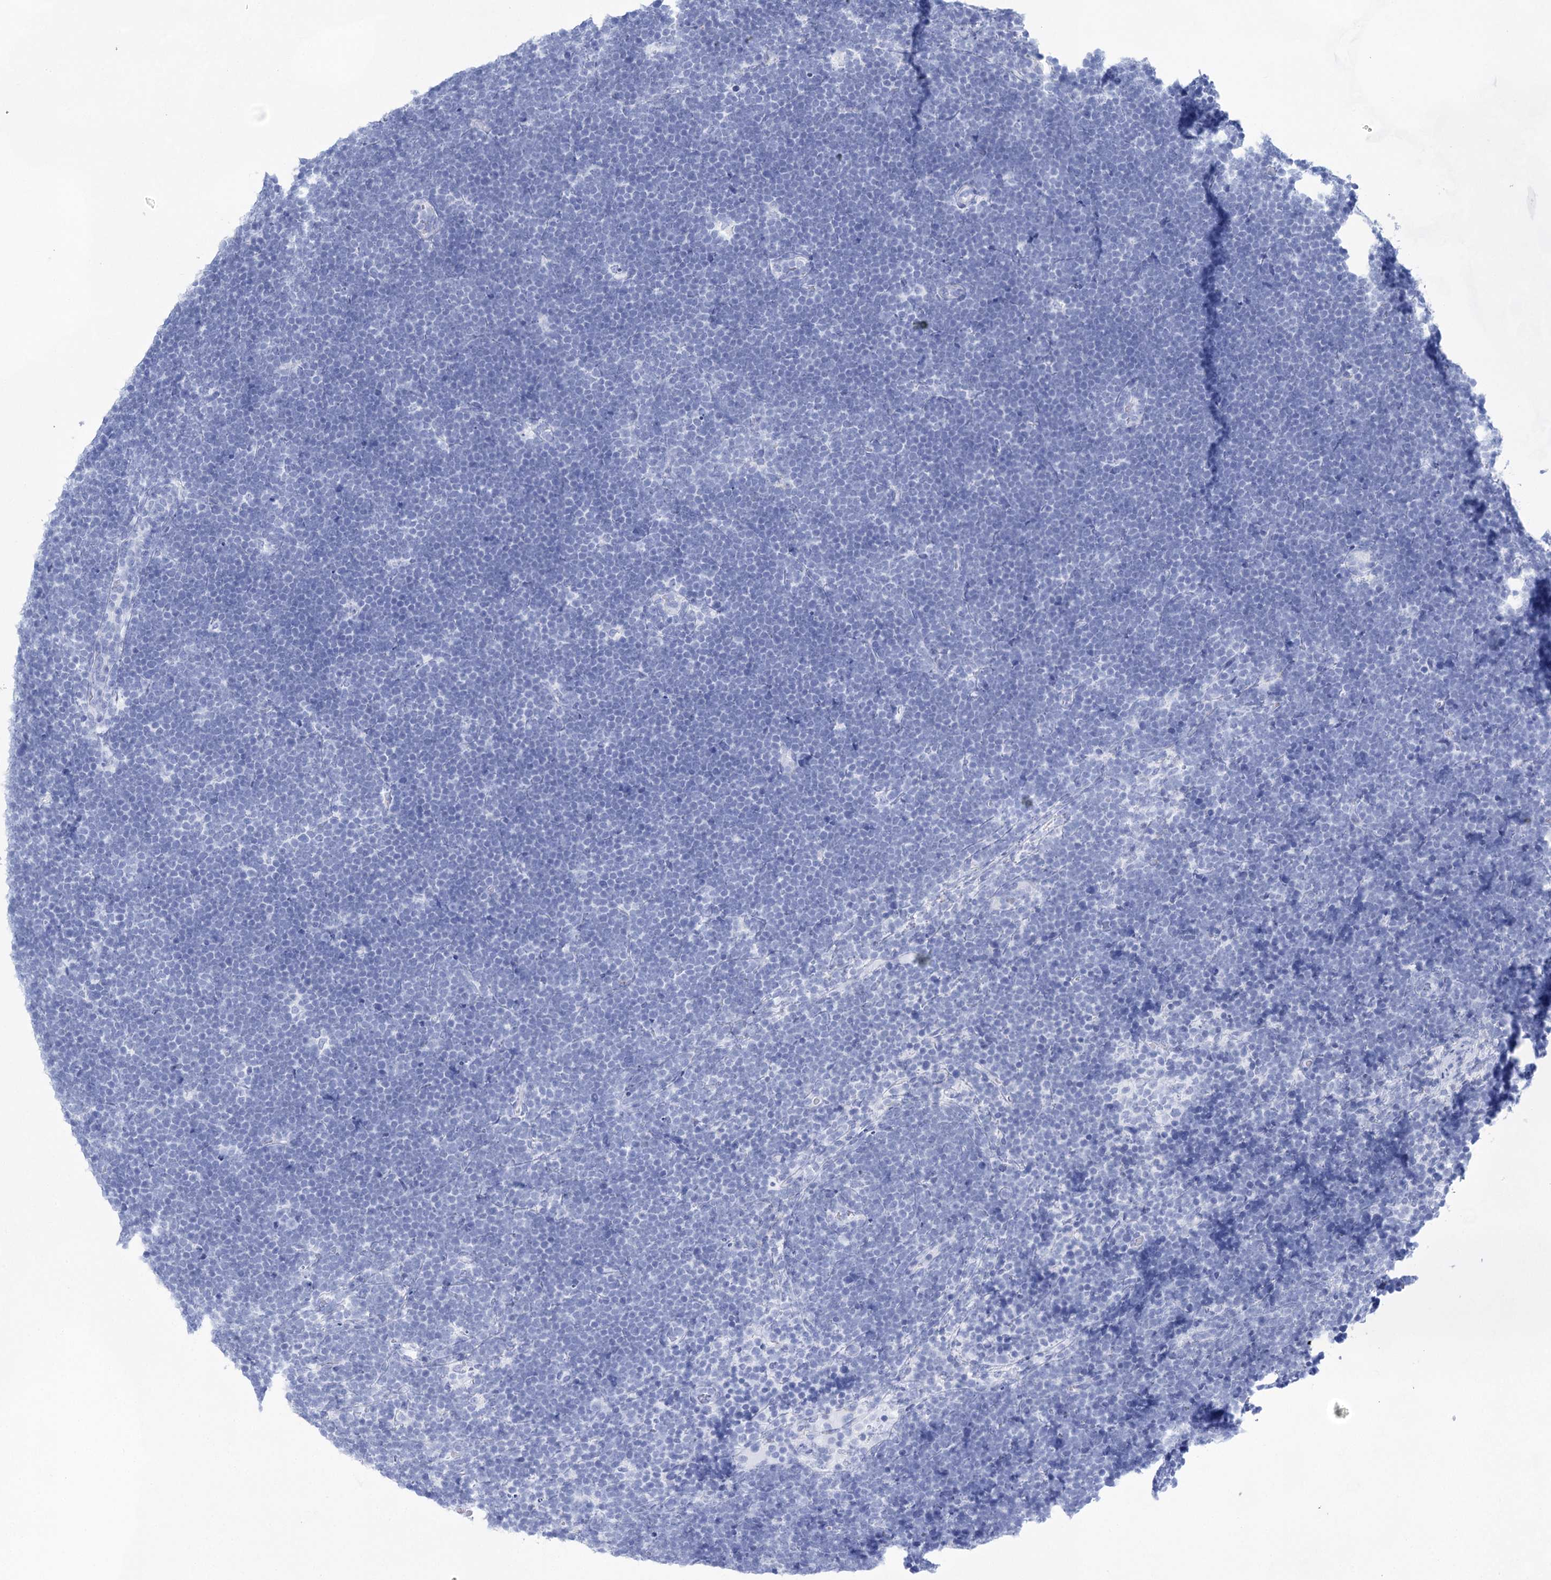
{"staining": {"intensity": "negative", "quantity": "none", "location": "none"}, "tissue": "lymphoma", "cell_type": "Tumor cells", "image_type": "cancer", "snomed": [{"axis": "morphology", "description": "Malignant lymphoma, non-Hodgkin's type, High grade"}, {"axis": "topography", "description": "Lymph node"}], "caption": "This is an IHC photomicrograph of human high-grade malignant lymphoma, non-Hodgkin's type. There is no staining in tumor cells.", "gene": "LALBA", "patient": {"sex": "male", "age": 13}}